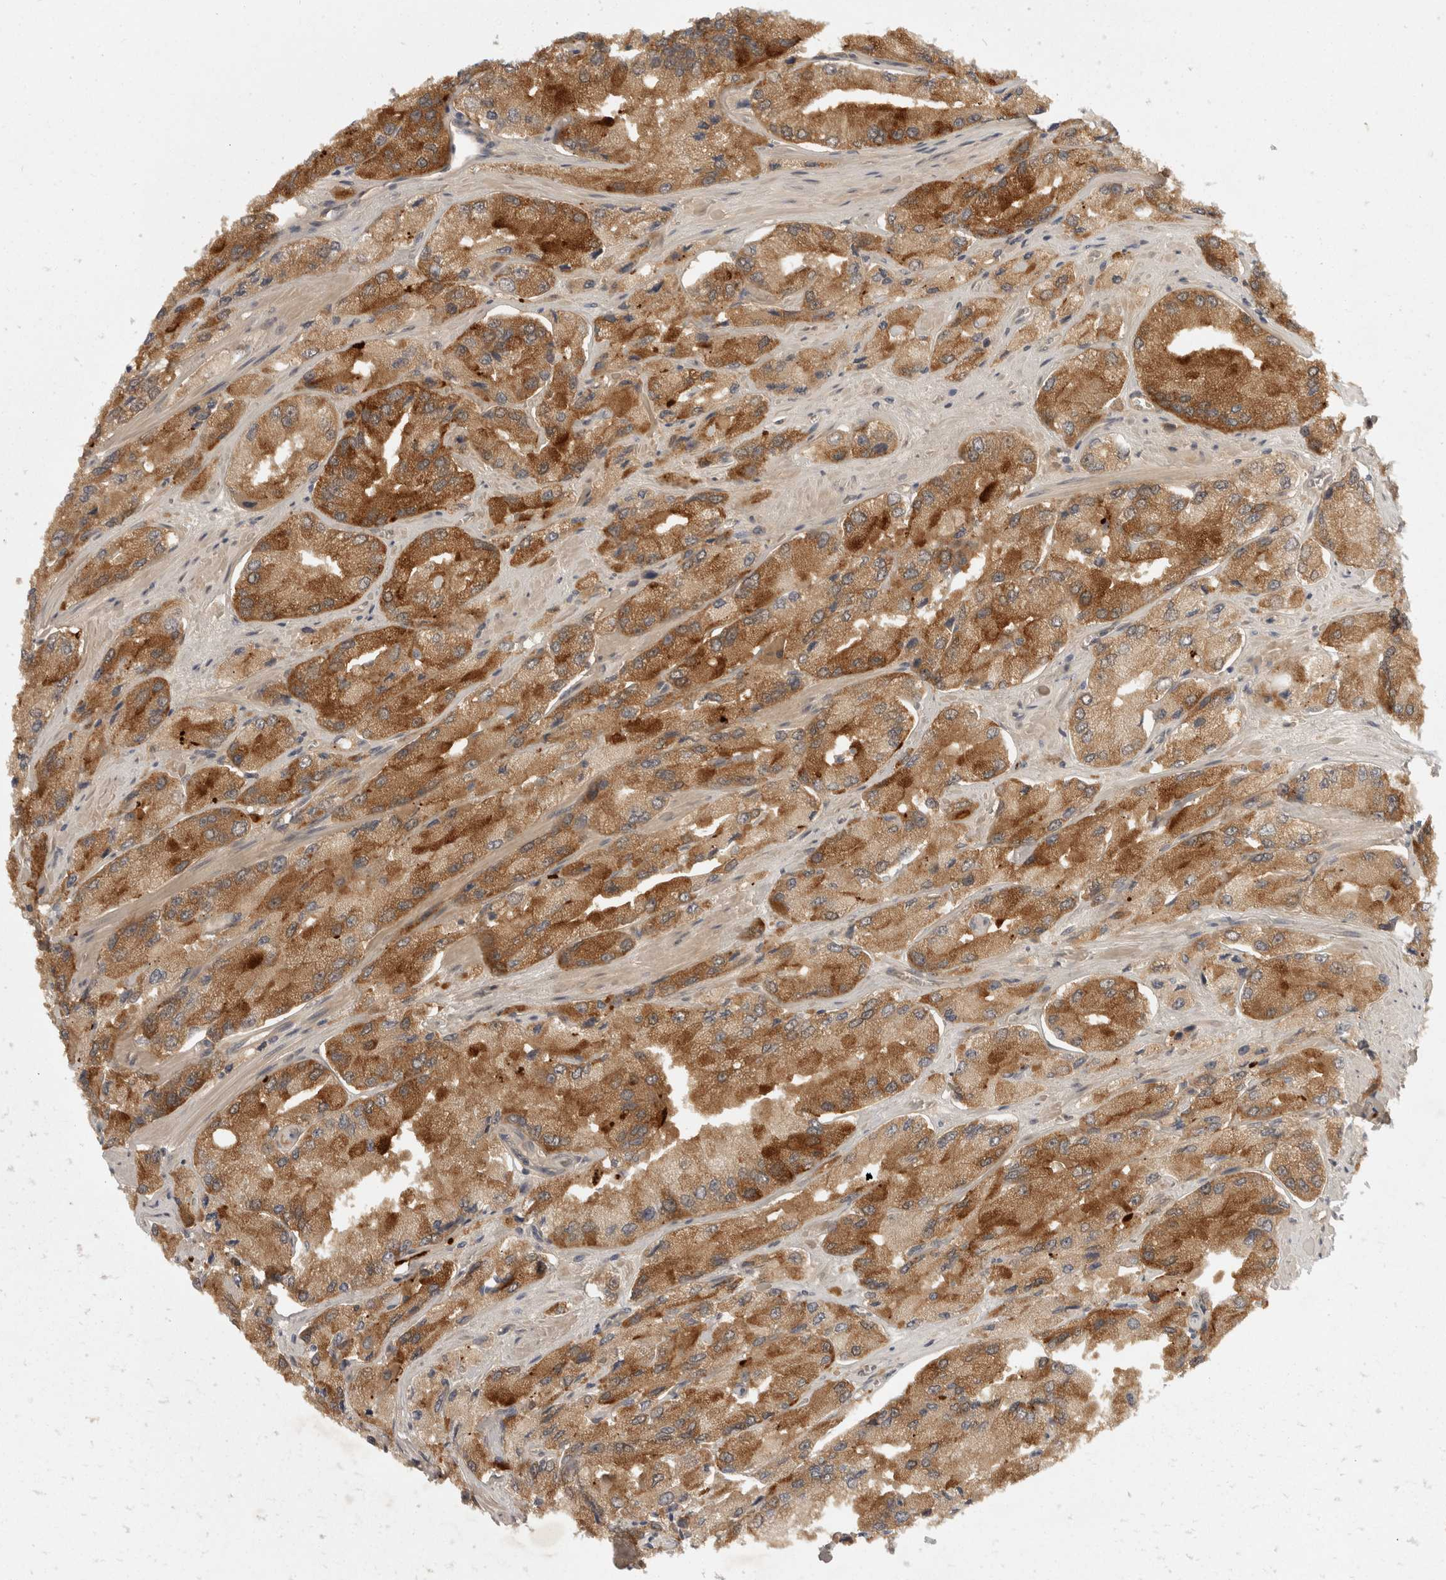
{"staining": {"intensity": "moderate", "quantity": ">75%", "location": "cytoplasmic/membranous"}, "tissue": "prostate cancer", "cell_type": "Tumor cells", "image_type": "cancer", "snomed": [{"axis": "morphology", "description": "Adenocarcinoma, High grade"}, {"axis": "topography", "description": "Prostate"}], "caption": "The histopathology image exhibits immunohistochemical staining of prostate adenocarcinoma (high-grade). There is moderate cytoplasmic/membranous staining is identified in approximately >75% of tumor cells. (Brightfield microscopy of DAB IHC at high magnification).", "gene": "TOM1L2", "patient": {"sex": "male", "age": 58}}